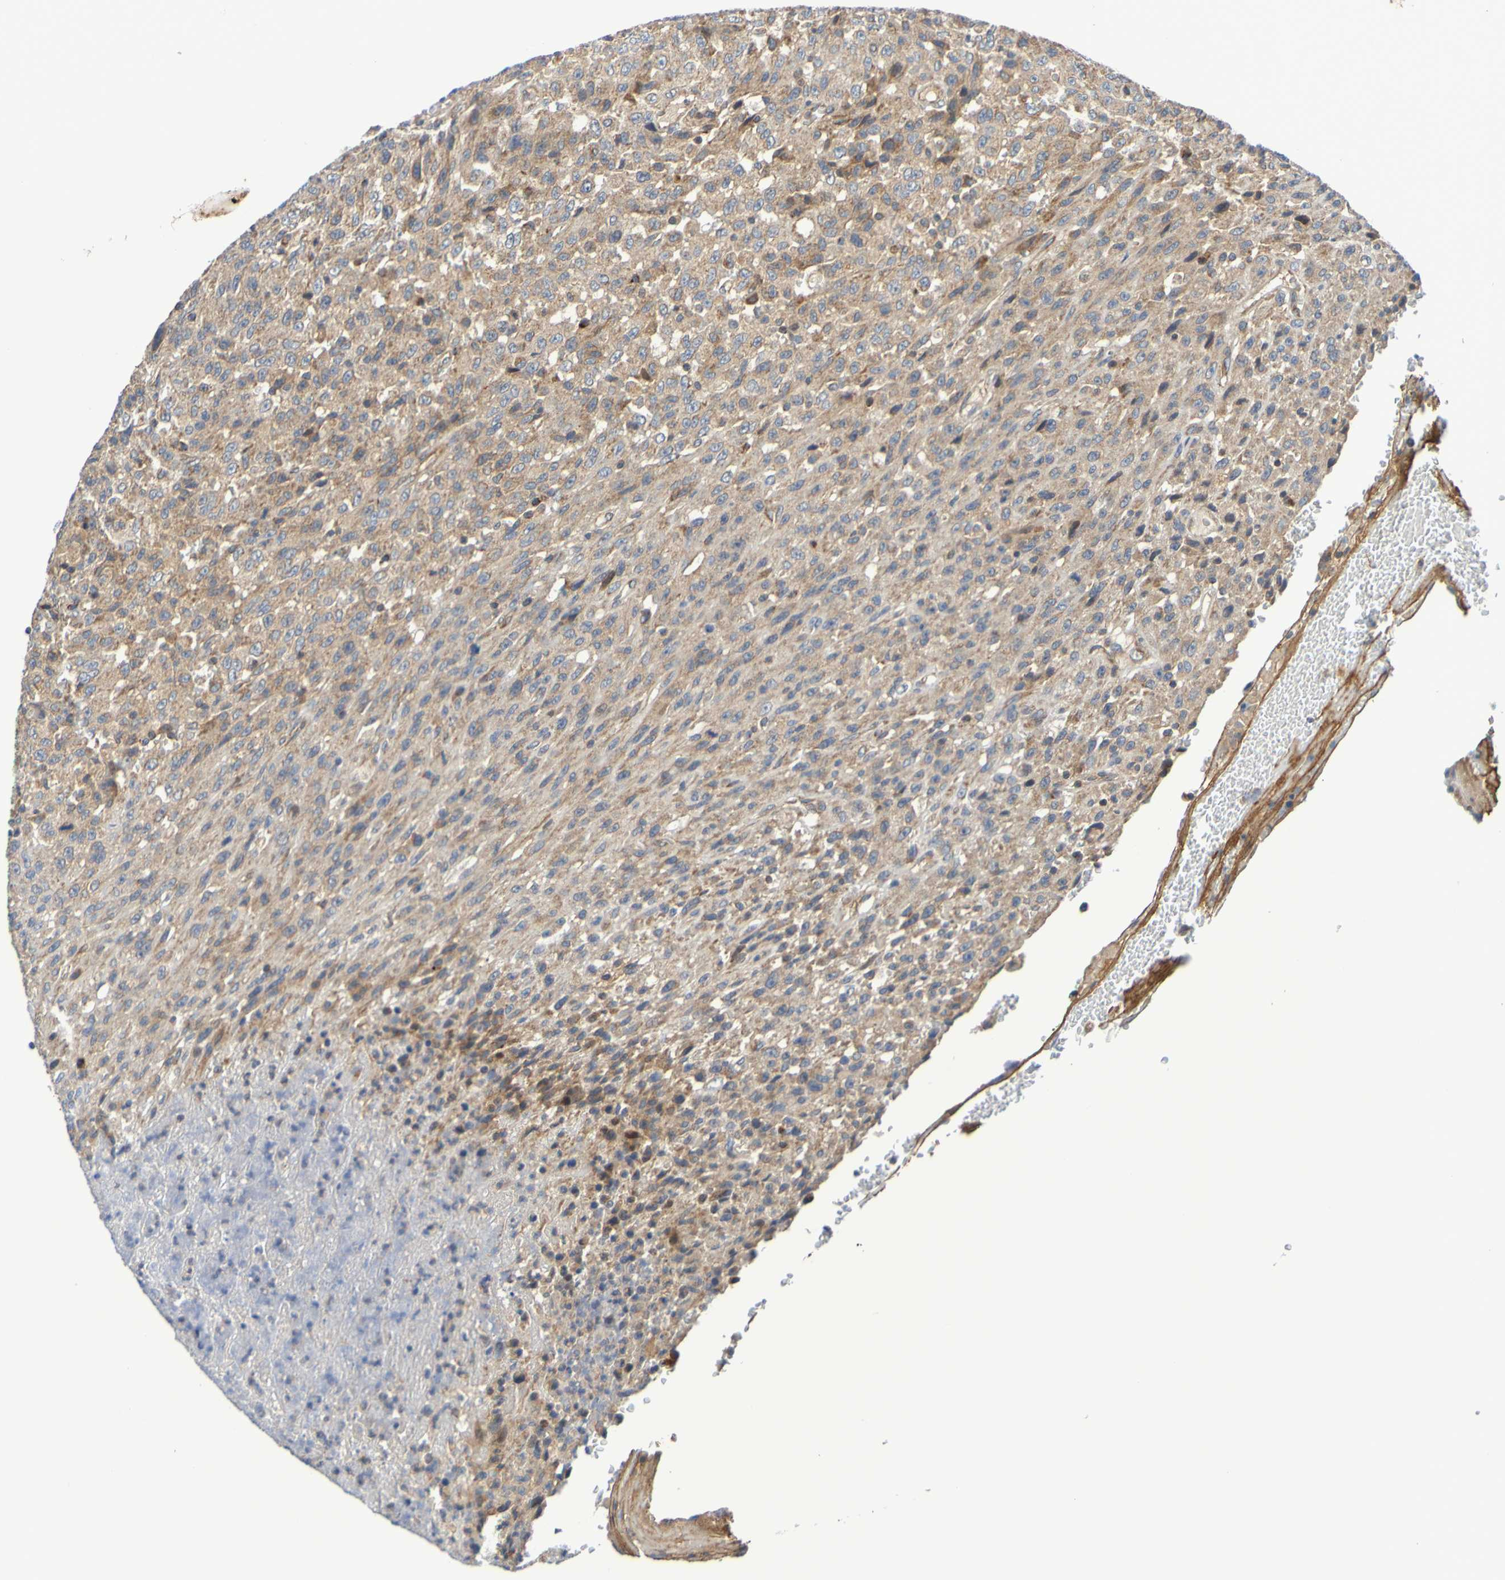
{"staining": {"intensity": "moderate", "quantity": ">75%", "location": "cytoplasmic/membranous"}, "tissue": "urothelial cancer", "cell_type": "Tumor cells", "image_type": "cancer", "snomed": [{"axis": "morphology", "description": "Urothelial carcinoma, High grade"}, {"axis": "topography", "description": "Urinary bladder"}], "caption": "IHC of human high-grade urothelial carcinoma displays medium levels of moderate cytoplasmic/membranous positivity in about >75% of tumor cells.", "gene": "CCDC51", "patient": {"sex": "male", "age": 66}}